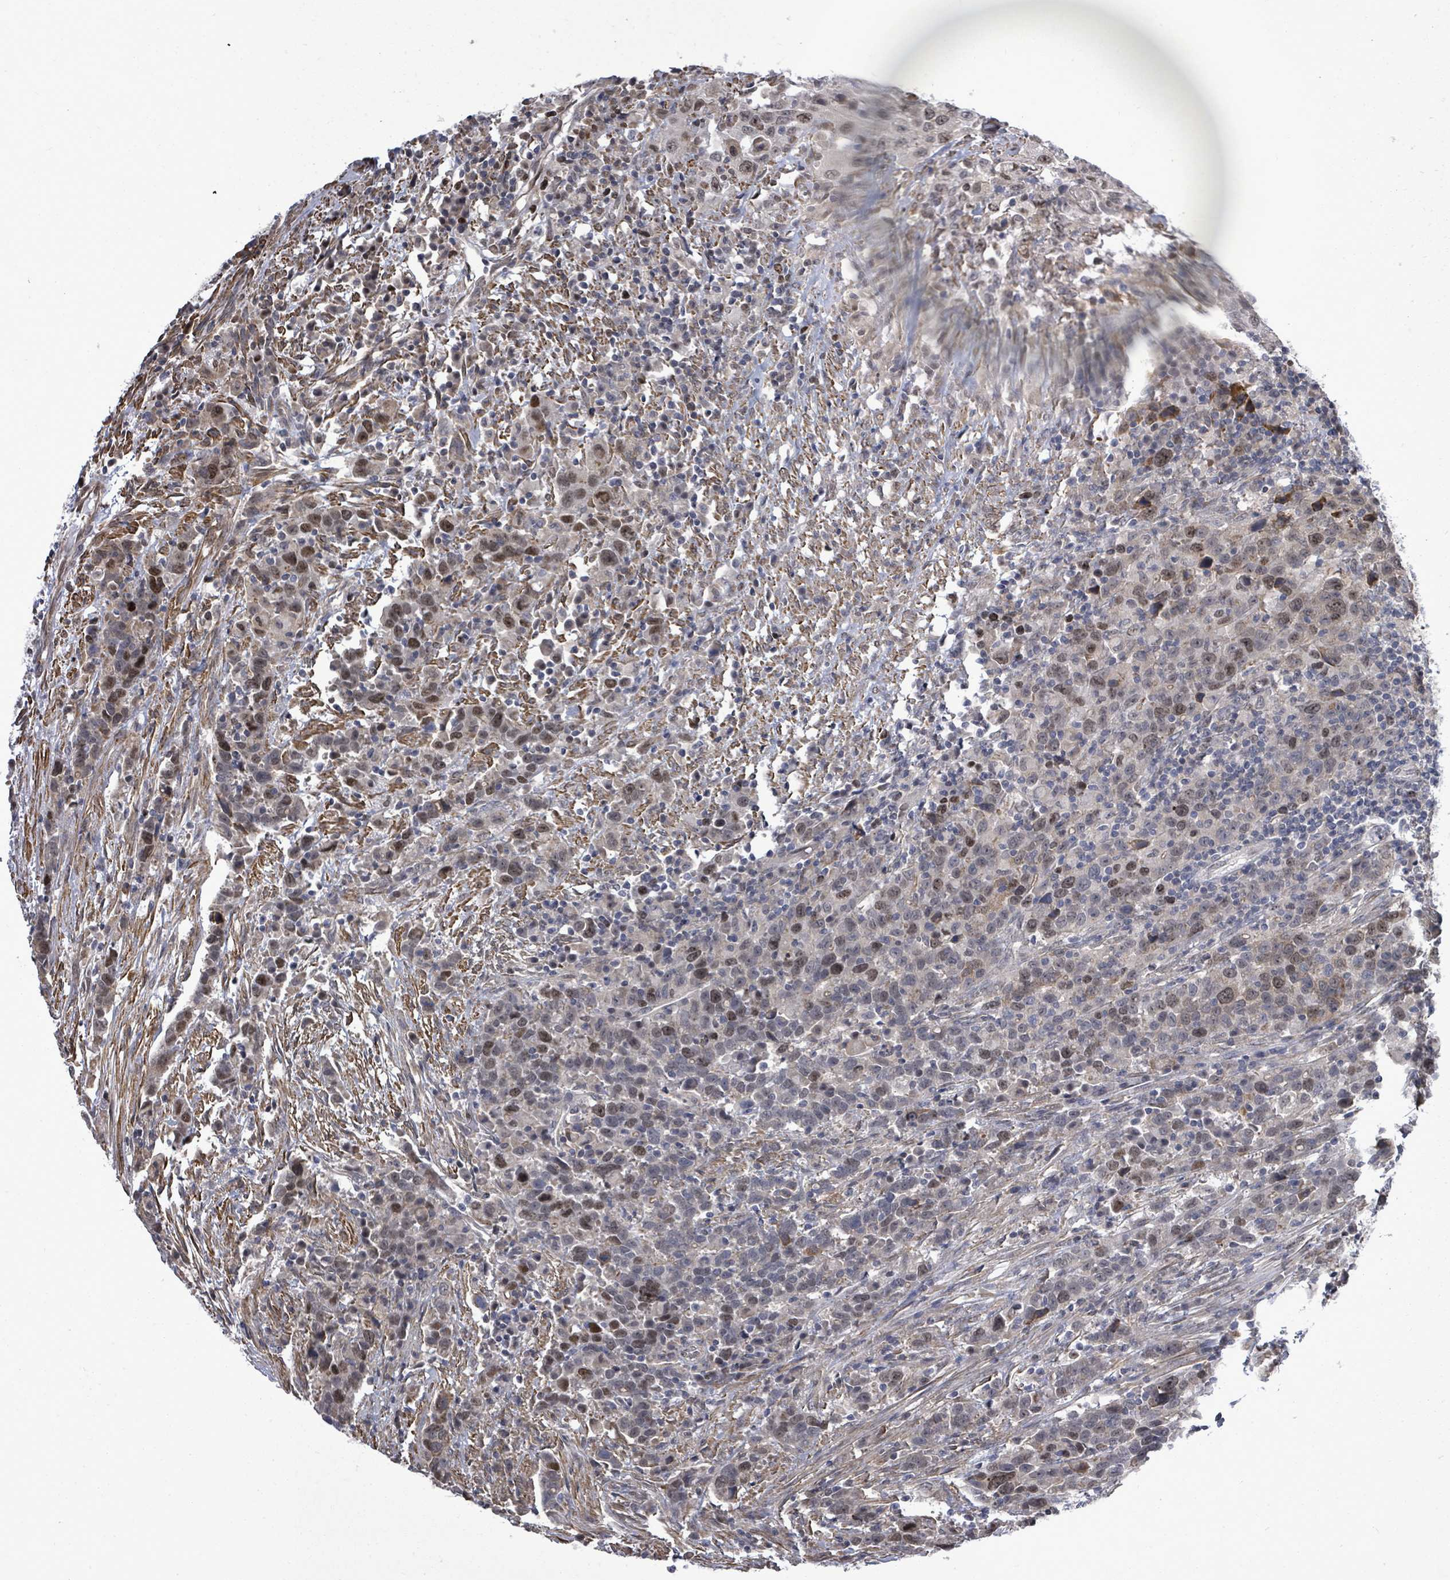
{"staining": {"intensity": "moderate", "quantity": "25%-75%", "location": "nuclear"}, "tissue": "urothelial cancer", "cell_type": "Tumor cells", "image_type": "cancer", "snomed": [{"axis": "morphology", "description": "Urothelial carcinoma, High grade"}, {"axis": "topography", "description": "Urinary bladder"}], "caption": "Protein staining of urothelial carcinoma (high-grade) tissue demonstrates moderate nuclear positivity in about 25%-75% of tumor cells. Ihc stains the protein of interest in brown and the nuclei are stained blue.", "gene": "PAPSS1", "patient": {"sex": "male", "age": 61}}